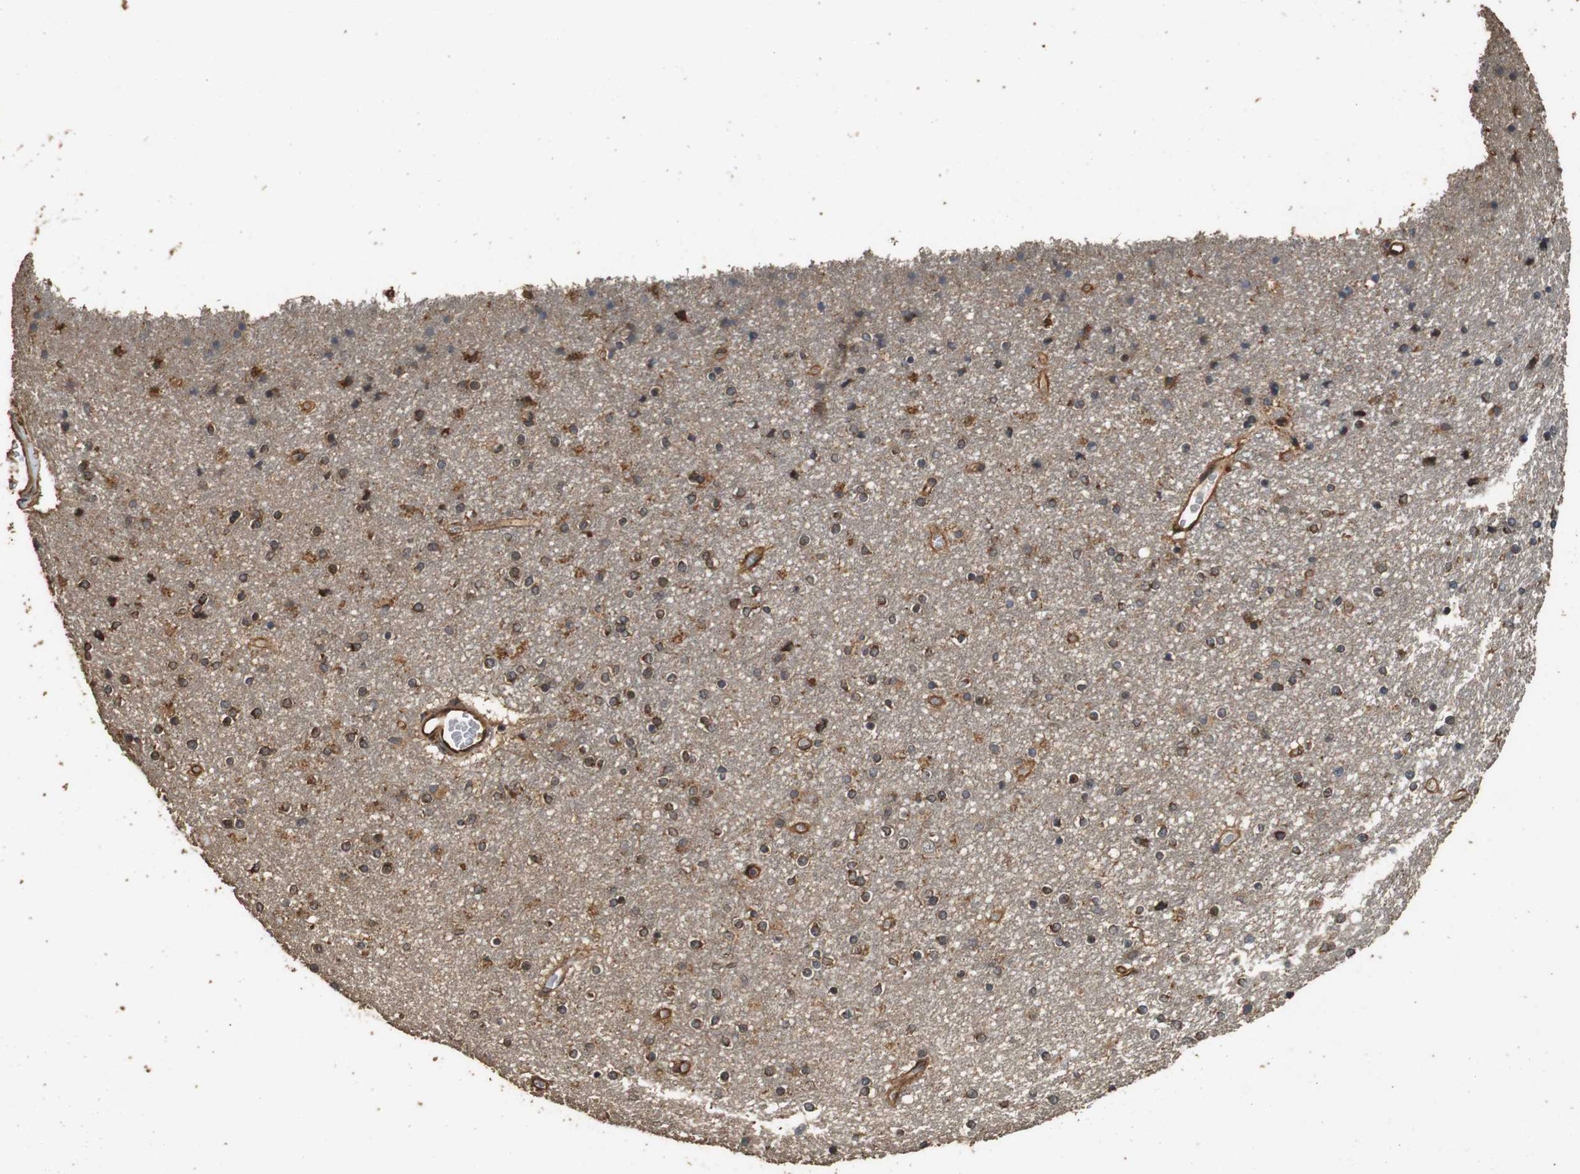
{"staining": {"intensity": "moderate", "quantity": "25%-75%", "location": "cytoplasmic/membranous,nuclear"}, "tissue": "caudate", "cell_type": "Glial cells", "image_type": "normal", "snomed": [{"axis": "morphology", "description": "Normal tissue, NOS"}, {"axis": "topography", "description": "Lateral ventricle wall"}], "caption": "This histopathology image demonstrates benign caudate stained with immunohistochemistry (IHC) to label a protein in brown. The cytoplasmic/membranous,nuclear of glial cells show moderate positivity for the protein. Nuclei are counter-stained blue.", "gene": "CNPY4", "patient": {"sex": "female", "age": 54}}